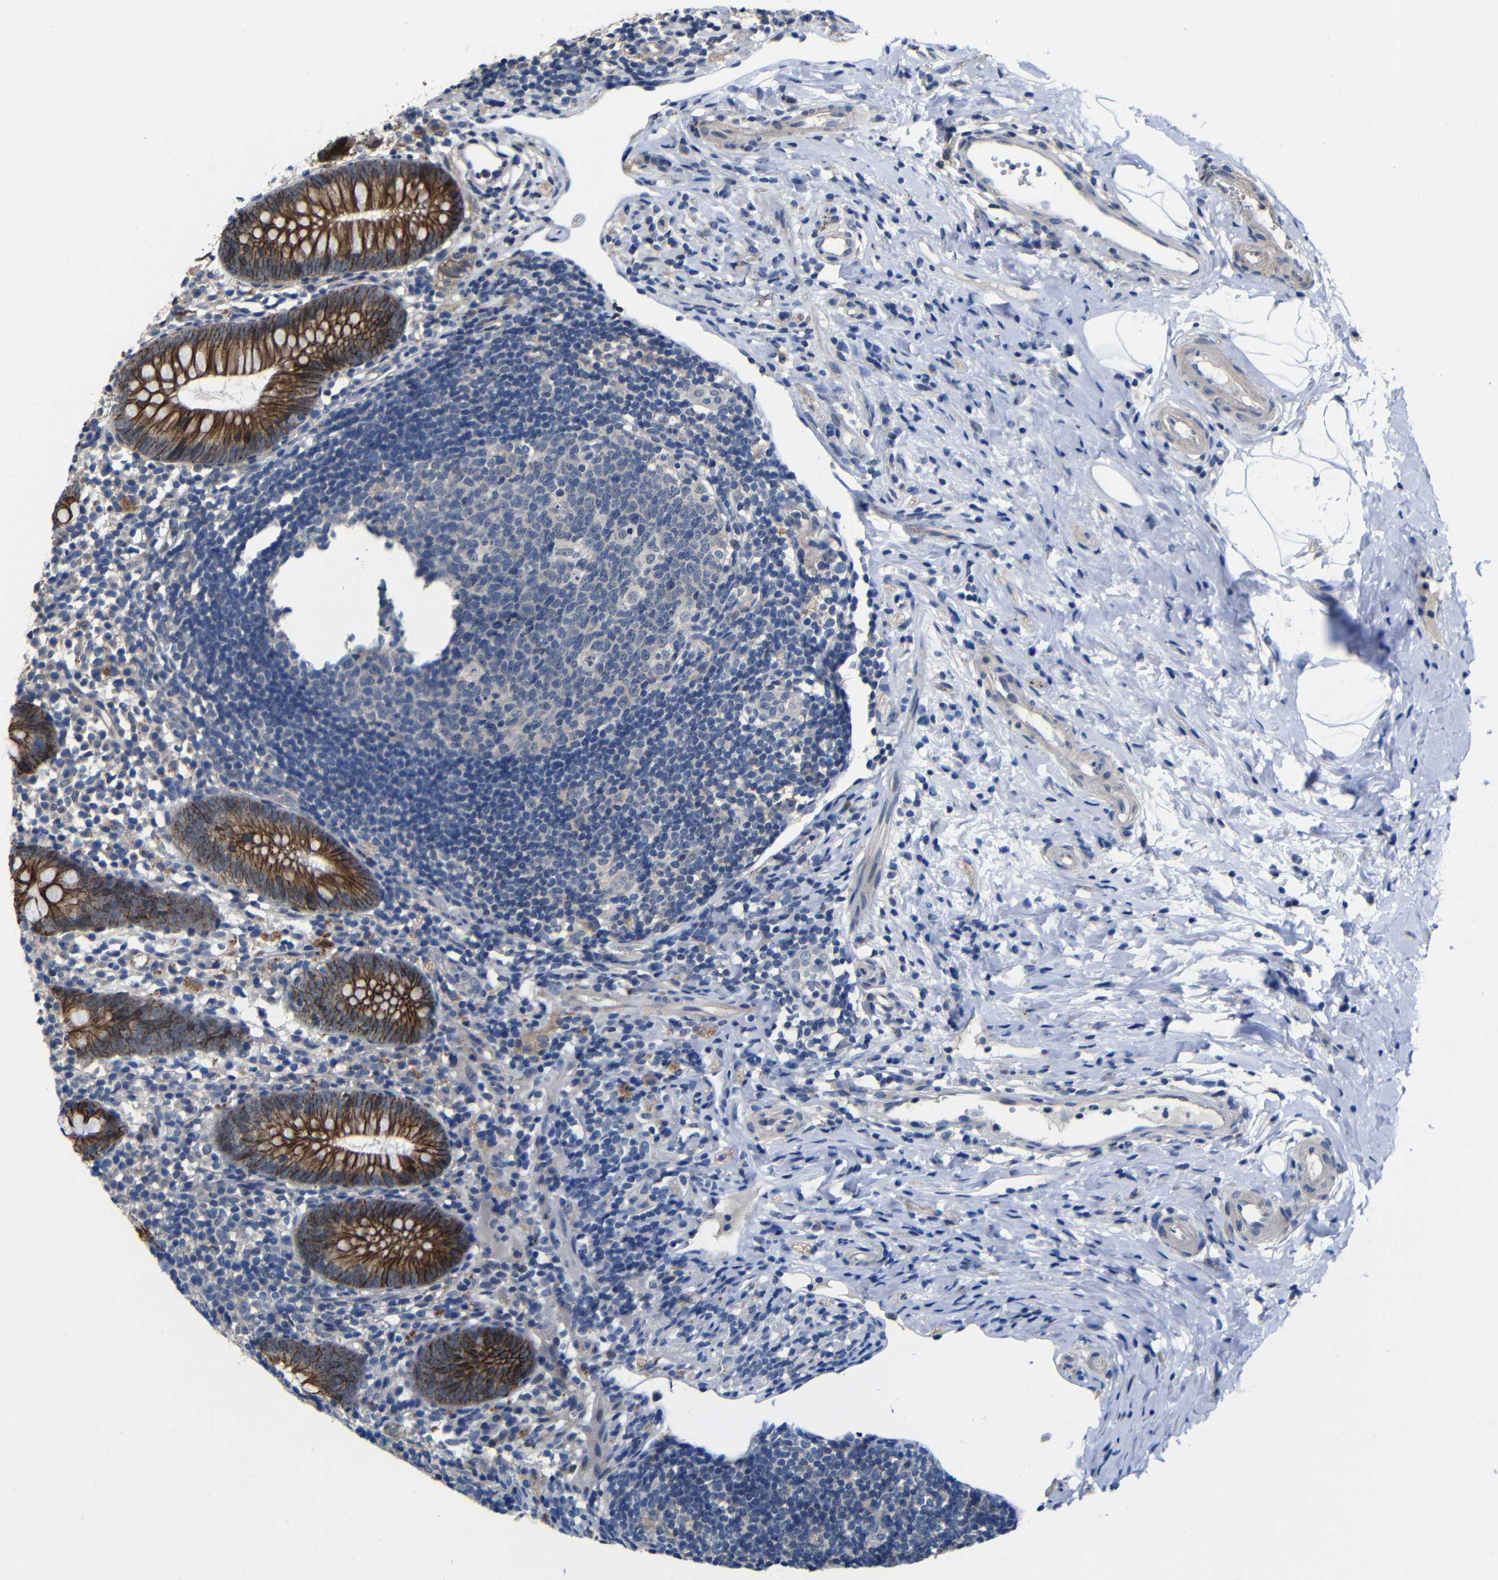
{"staining": {"intensity": "strong", "quantity": ">75%", "location": "cytoplasmic/membranous"}, "tissue": "appendix", "cell_type": "Glandular cells", "image_type": "normal", "snomed": [{"axis": "morphology", "description": "Normal tissue, NOS"}, {"axis": "topography", "description": "Appendix"}], "caption": "Immunohistochemical staining of benign appendix exhibits >75% levels of strong cytoplasmic/membranous protein staining in approximately >75% of glandular cells.", "gene": "ZNF90", "patient": {"sex": "female", "age": 20}}